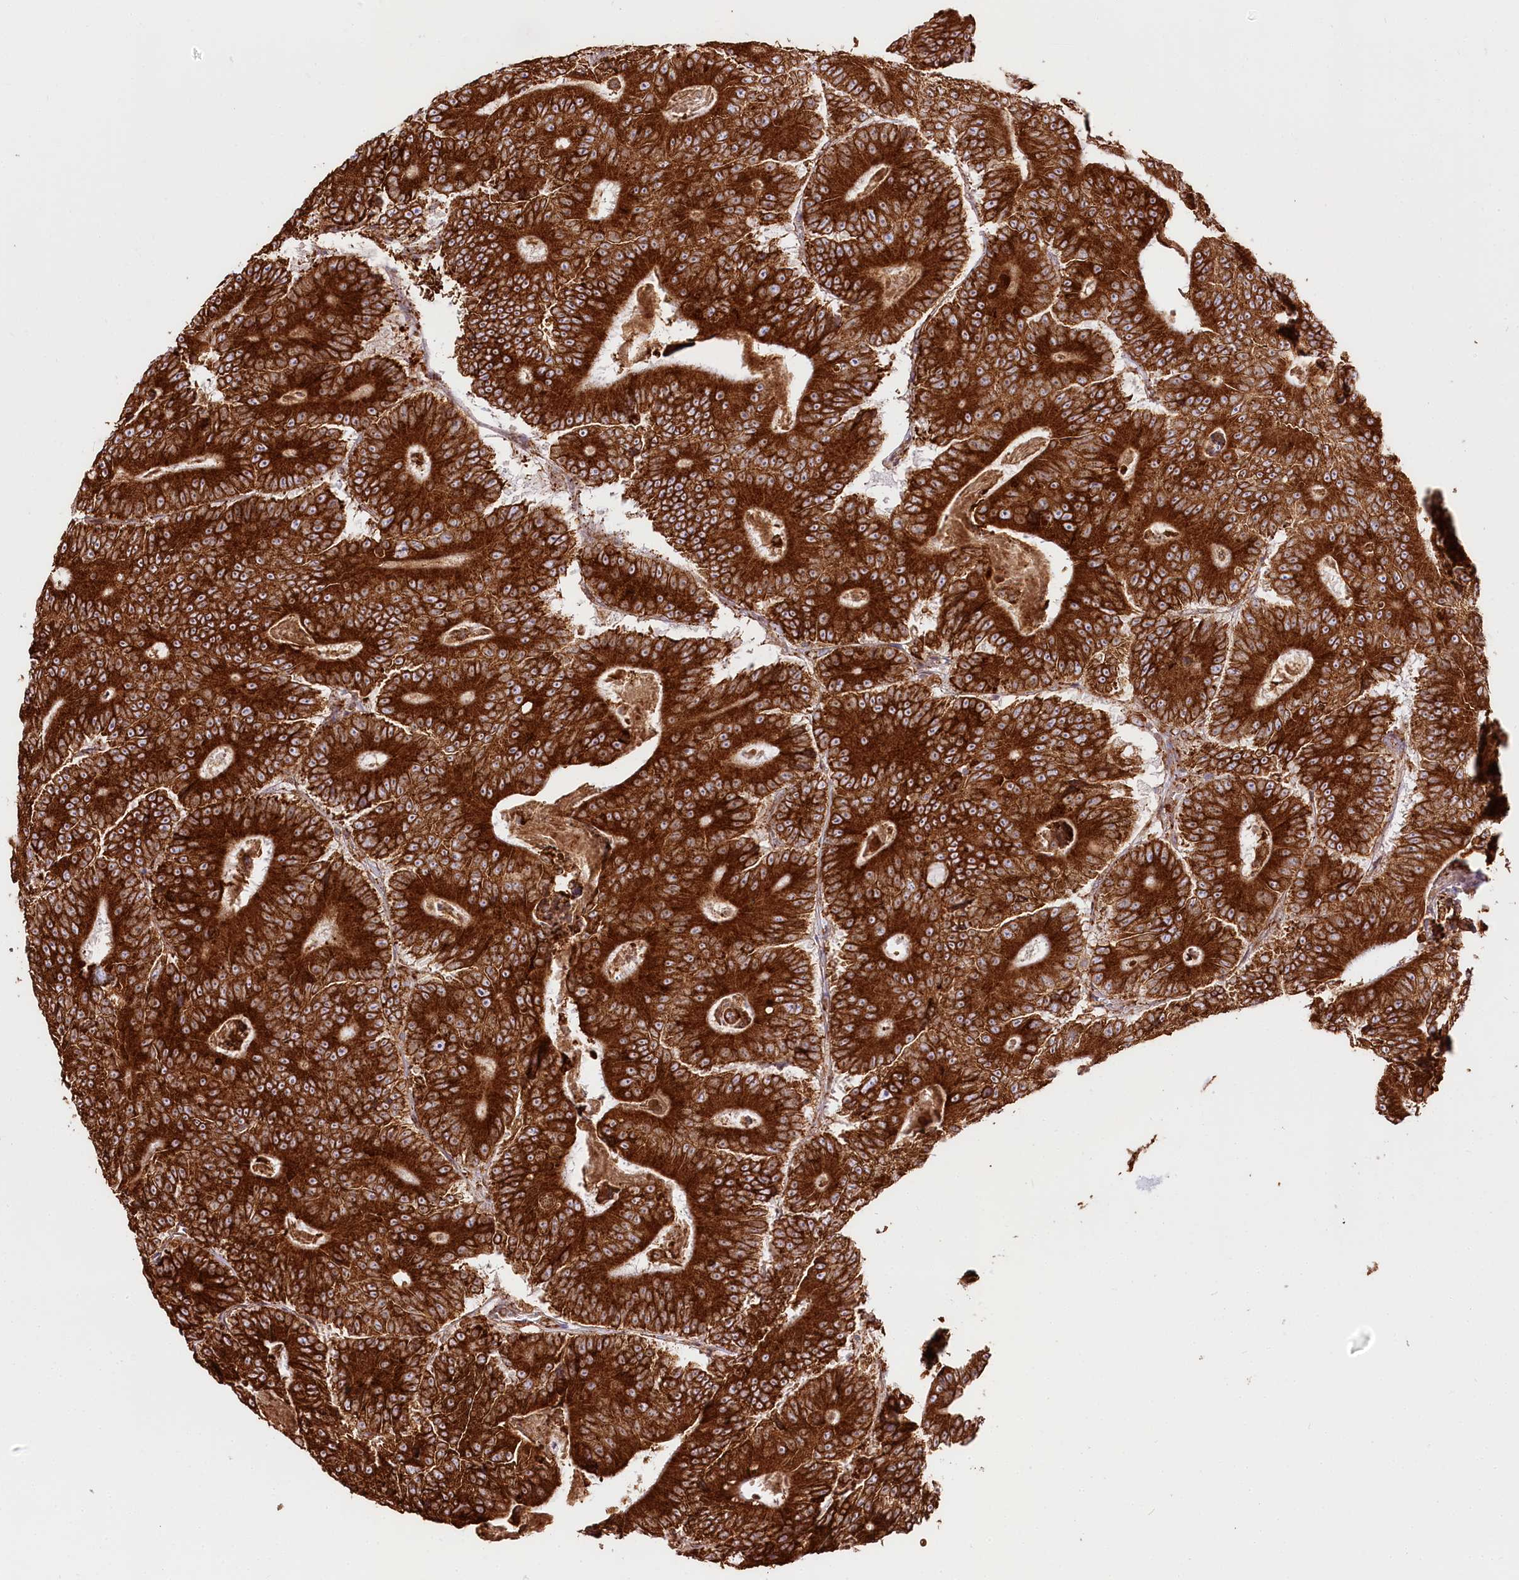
{"staining": {"intensity": "strong", "quantity": ">75%", "location": "cytoplasmic/membranous"}, "tissue": "colorectal cancer", "cell_type": "Tumor cells", "image_type": "cancer", "snomed": [{"axis": "morphology", "description": "Adenocarcinoma, NOS"}, {"axis": "topography", "description": "Colon"}], "caption": "A micrograph of adenocarcinoma (colorectal) stained for a protein displays strong cytoplasmic/membranous brown staining in tumor cells.", "gene": "CNPY2", "patient": {"sex": "male", "age": 83}}